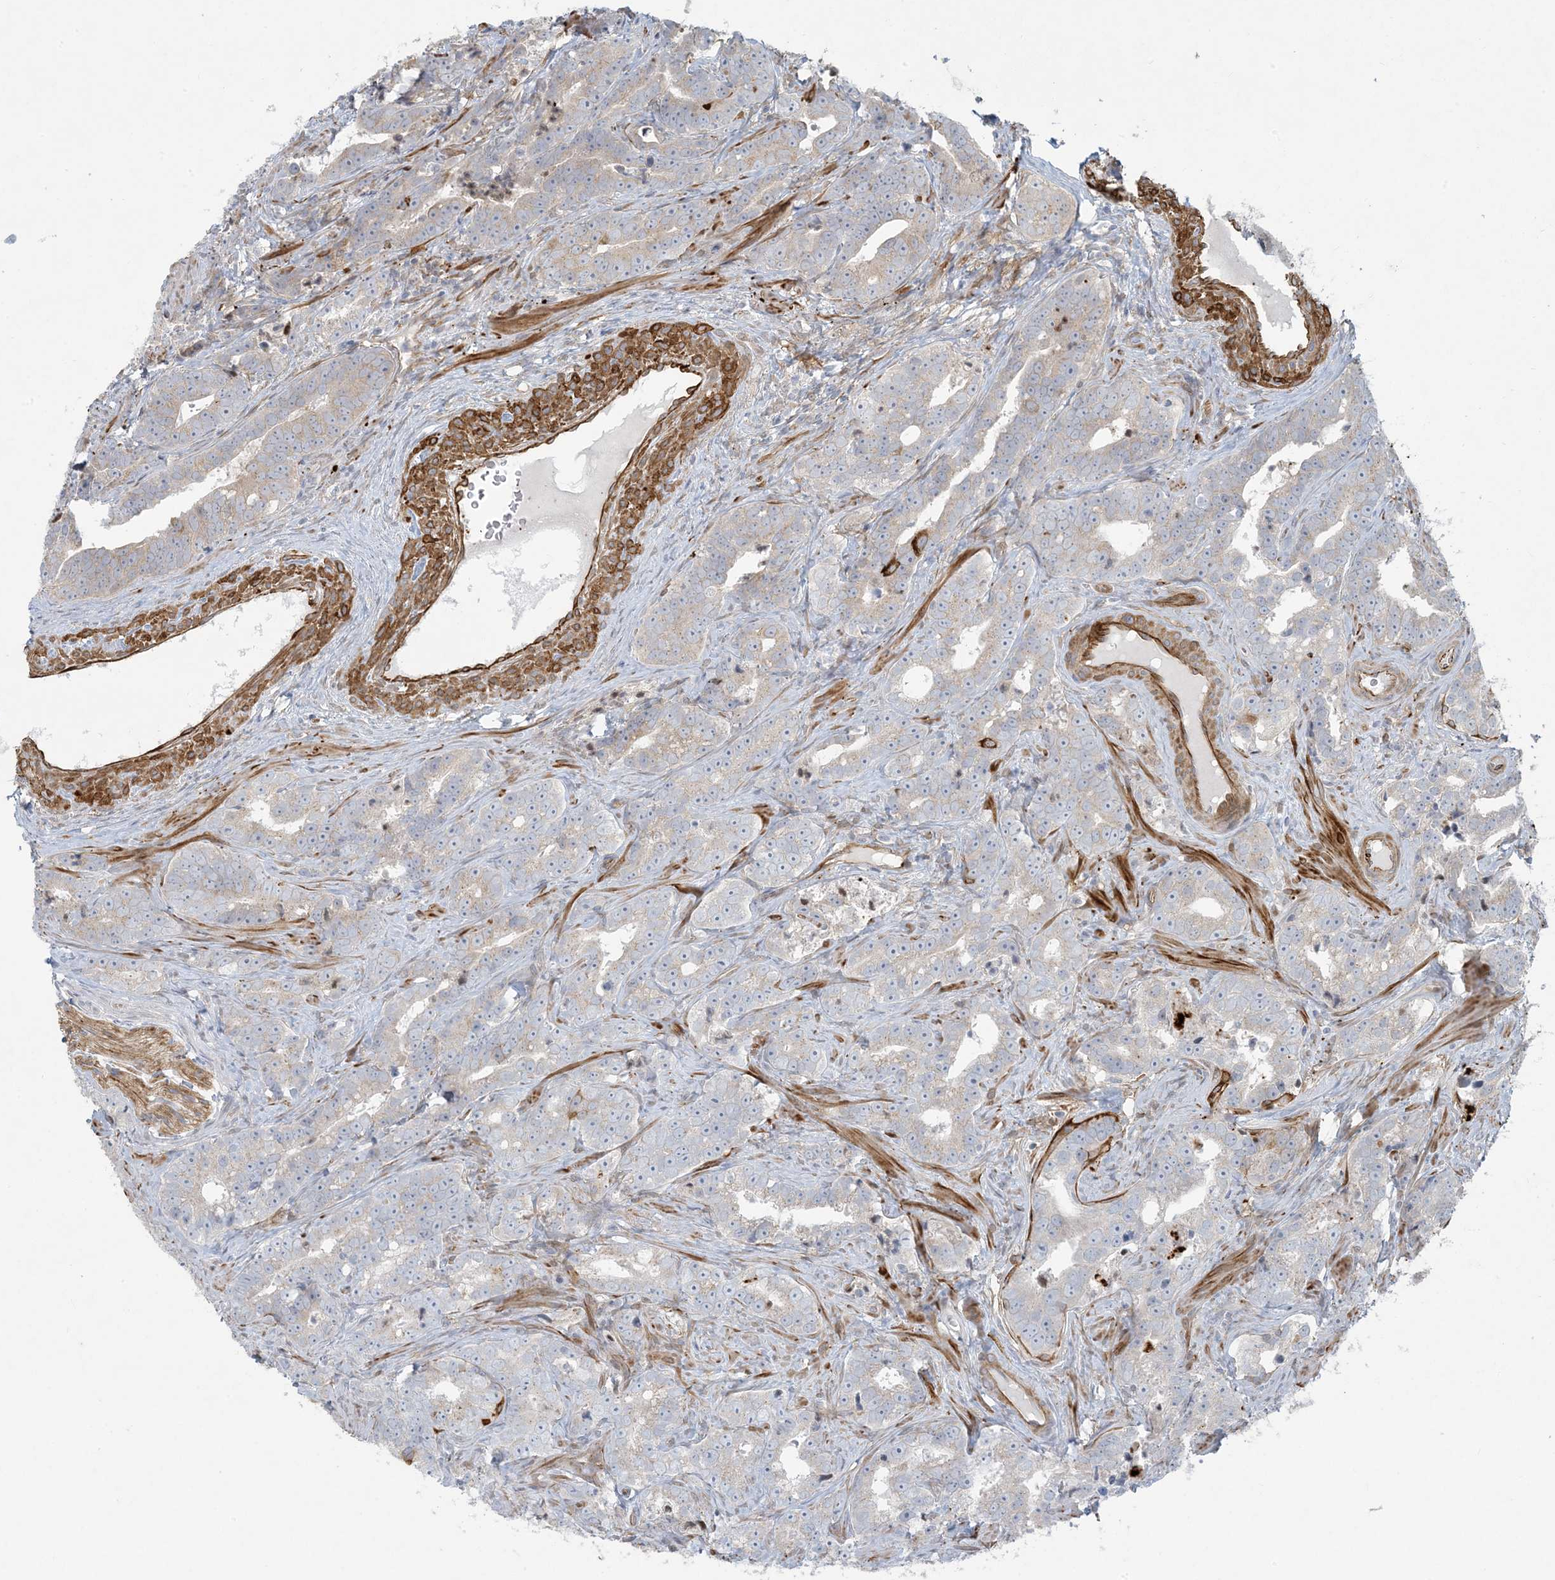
{"staining": {"intensity": "negative", "quantity": "none", "location": "none"}, "tissue": "prostate cancer", "cell_type": "Tumor cells", "image_type": "cancer", "snomed": [{"axis": "morphology", "description": "Adenocarcinoma, High grade"}, {"axis": "topography", "description": "Prostate"}], "caption": "IHC histopathology image of neoplastic tissue: human high-grade adenocarcinoma (prostate) stained with DAB displays no significant protein staining in tumor cells.", "gene": "BCORL1", "patient": {"sex": "male", "age": 62}}